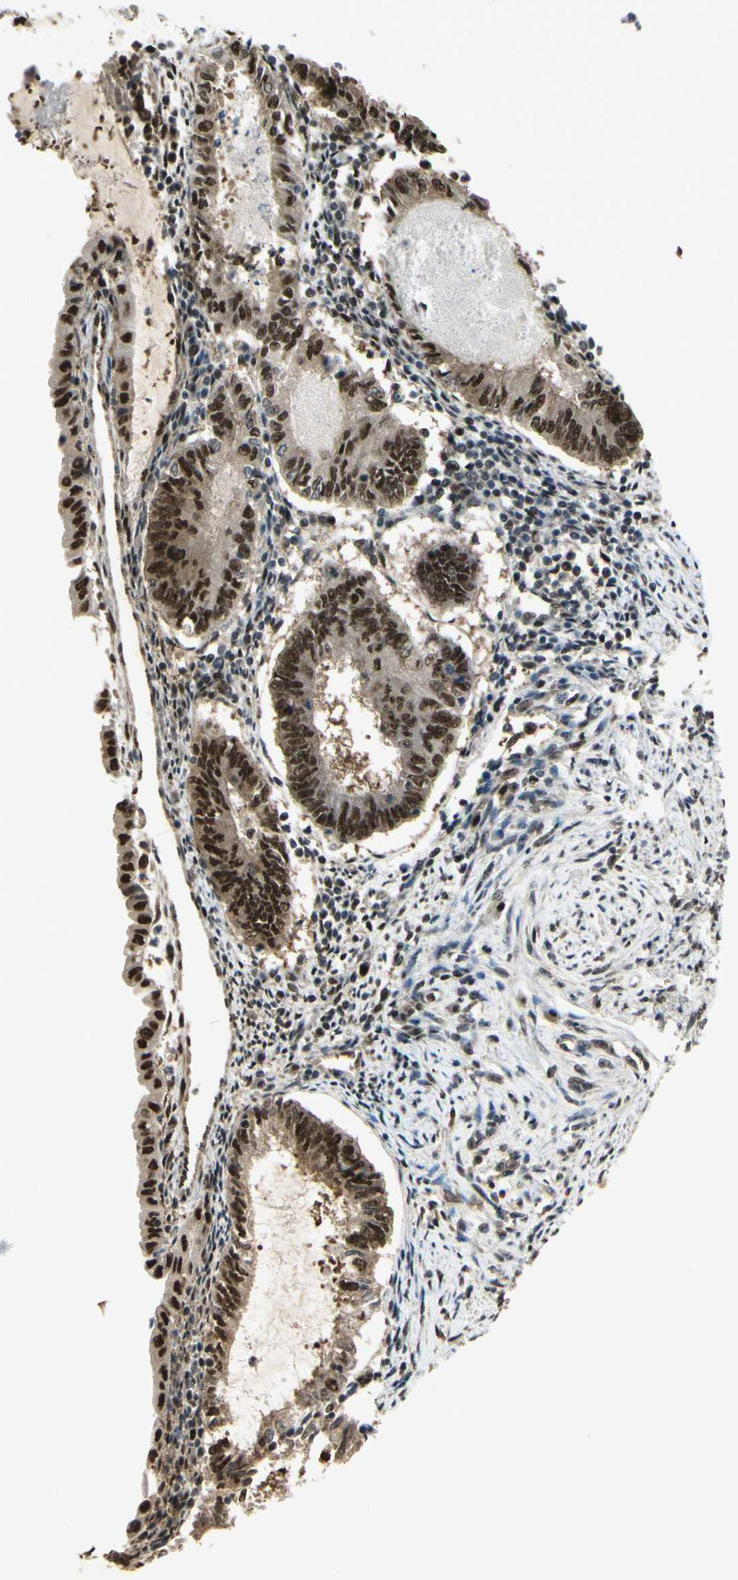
{"staining": {"intensity": "strong", "quantity": ">75%", "location": "cytoplasmic/membranous,nuclear"}, "tissue": "endometrial cancer", "cell_type": "Tumor cells", "image_type": "cancer", "snomed": [{"axis": "morphology", "description": "Adenocarcinoma, NOS"}, {"axis": "topography", "description": "Endometrium"}], "caption": "Protein expression analysis of endometrial cancer (adenocarcinoma) exhibits strong cytoplasmic/membranous and nuclear staining in approximately >75% of tumor cells. (brown staining indicates protein expression, while blue staining denotes nuclei).", "gene": "HSF1", "patient": {"sex": "female", "age": 86}}